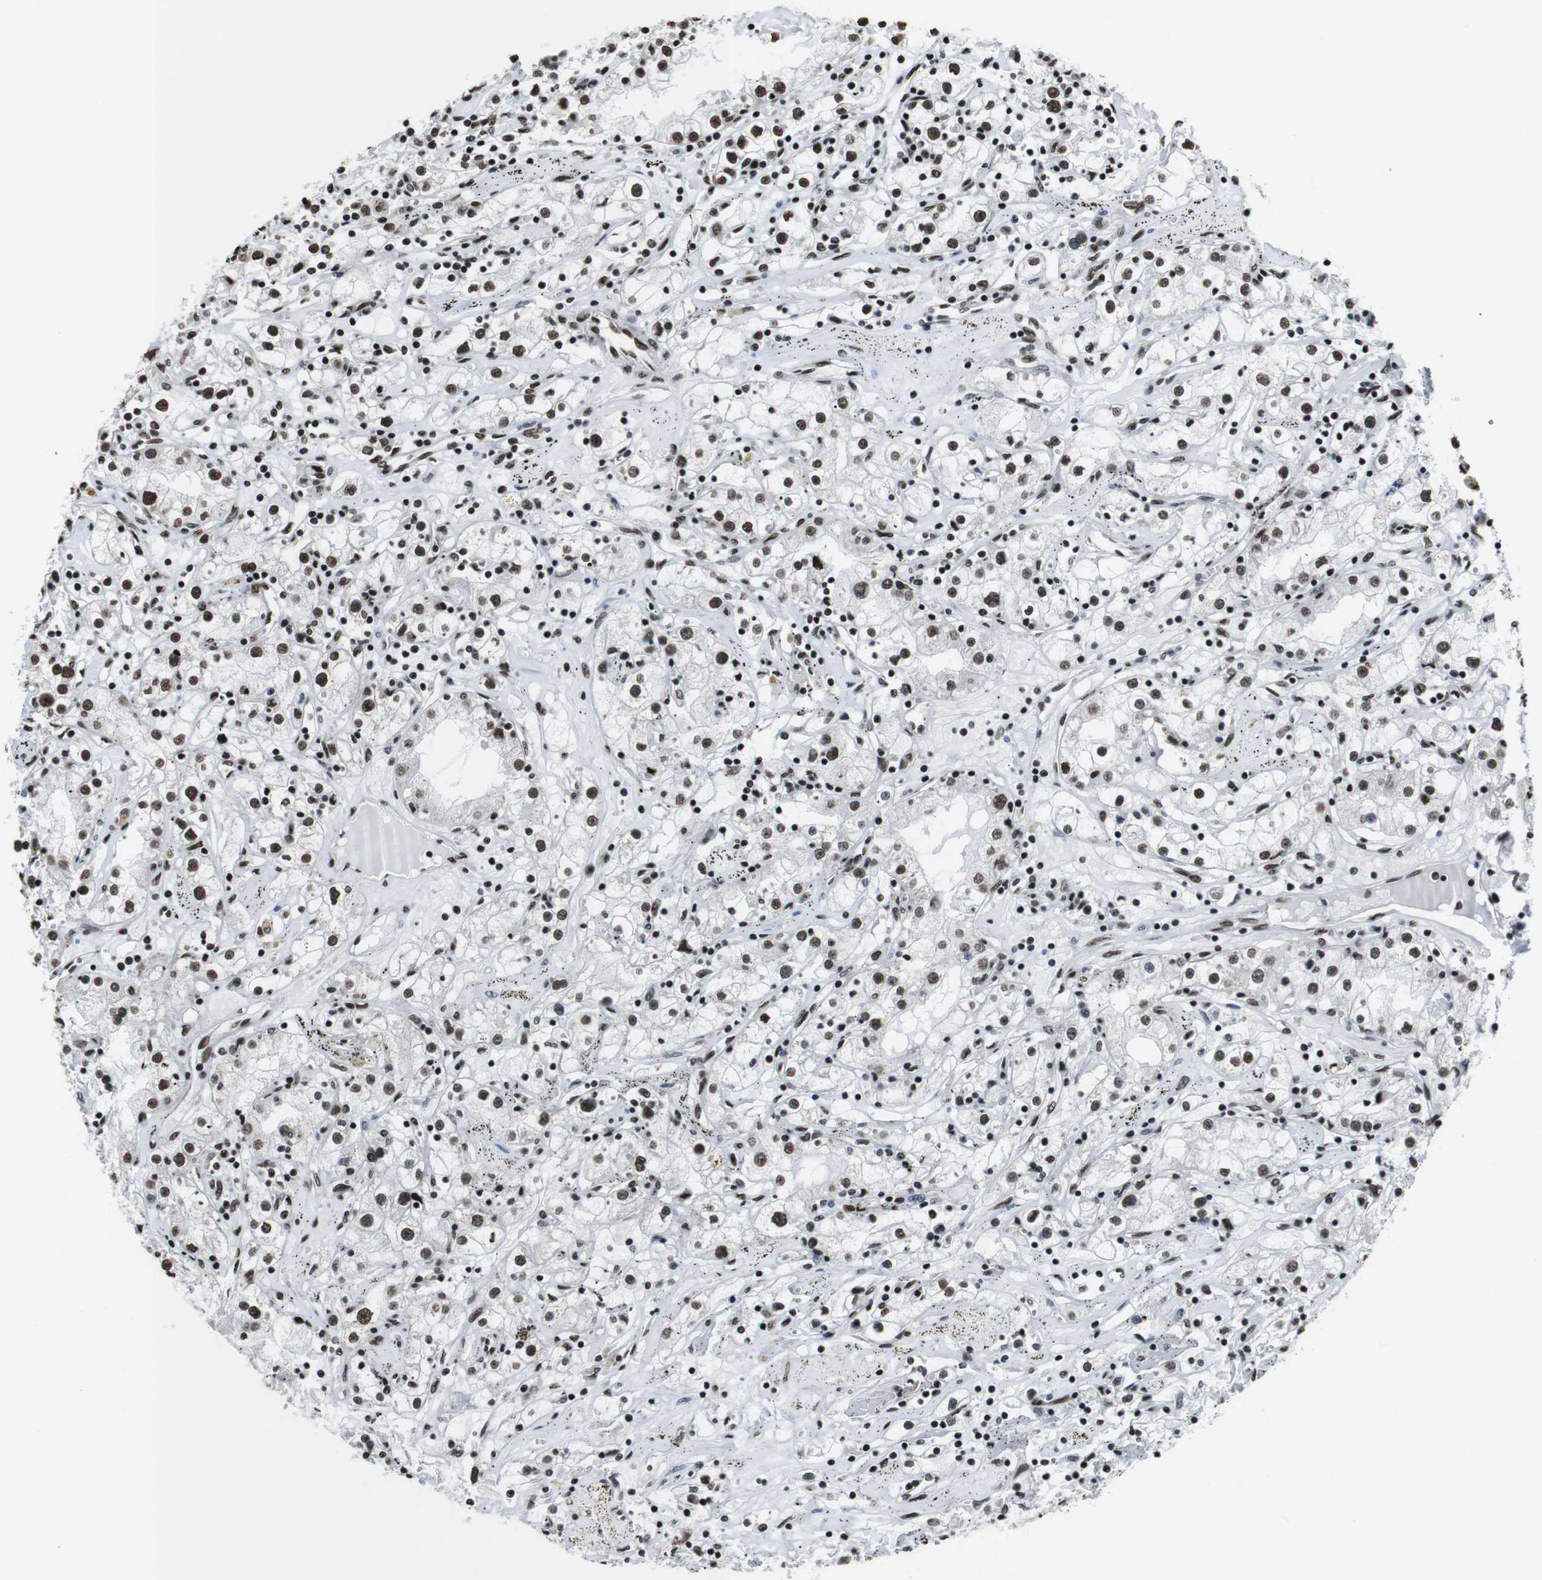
{"staining": {"intensity": "moderate", "quantity": "25%-75%", "location": "nuclear"}, "tissue": "renal cancer", "cell_type": "Tumor cells", "image_type": "cancer", "snomed": [{"axis": "morphology", "description": "Adenocarcinoma, NOS"}, {"axis": "topography", "description": "Kidney"}], "caption": "A brown stain labels moderate nuclear staining of a protein in renal cancer (adenocarcinoma) tumor cells.", "gene": "ROMO1", "patient": {"sex": "male", "age": 56}}